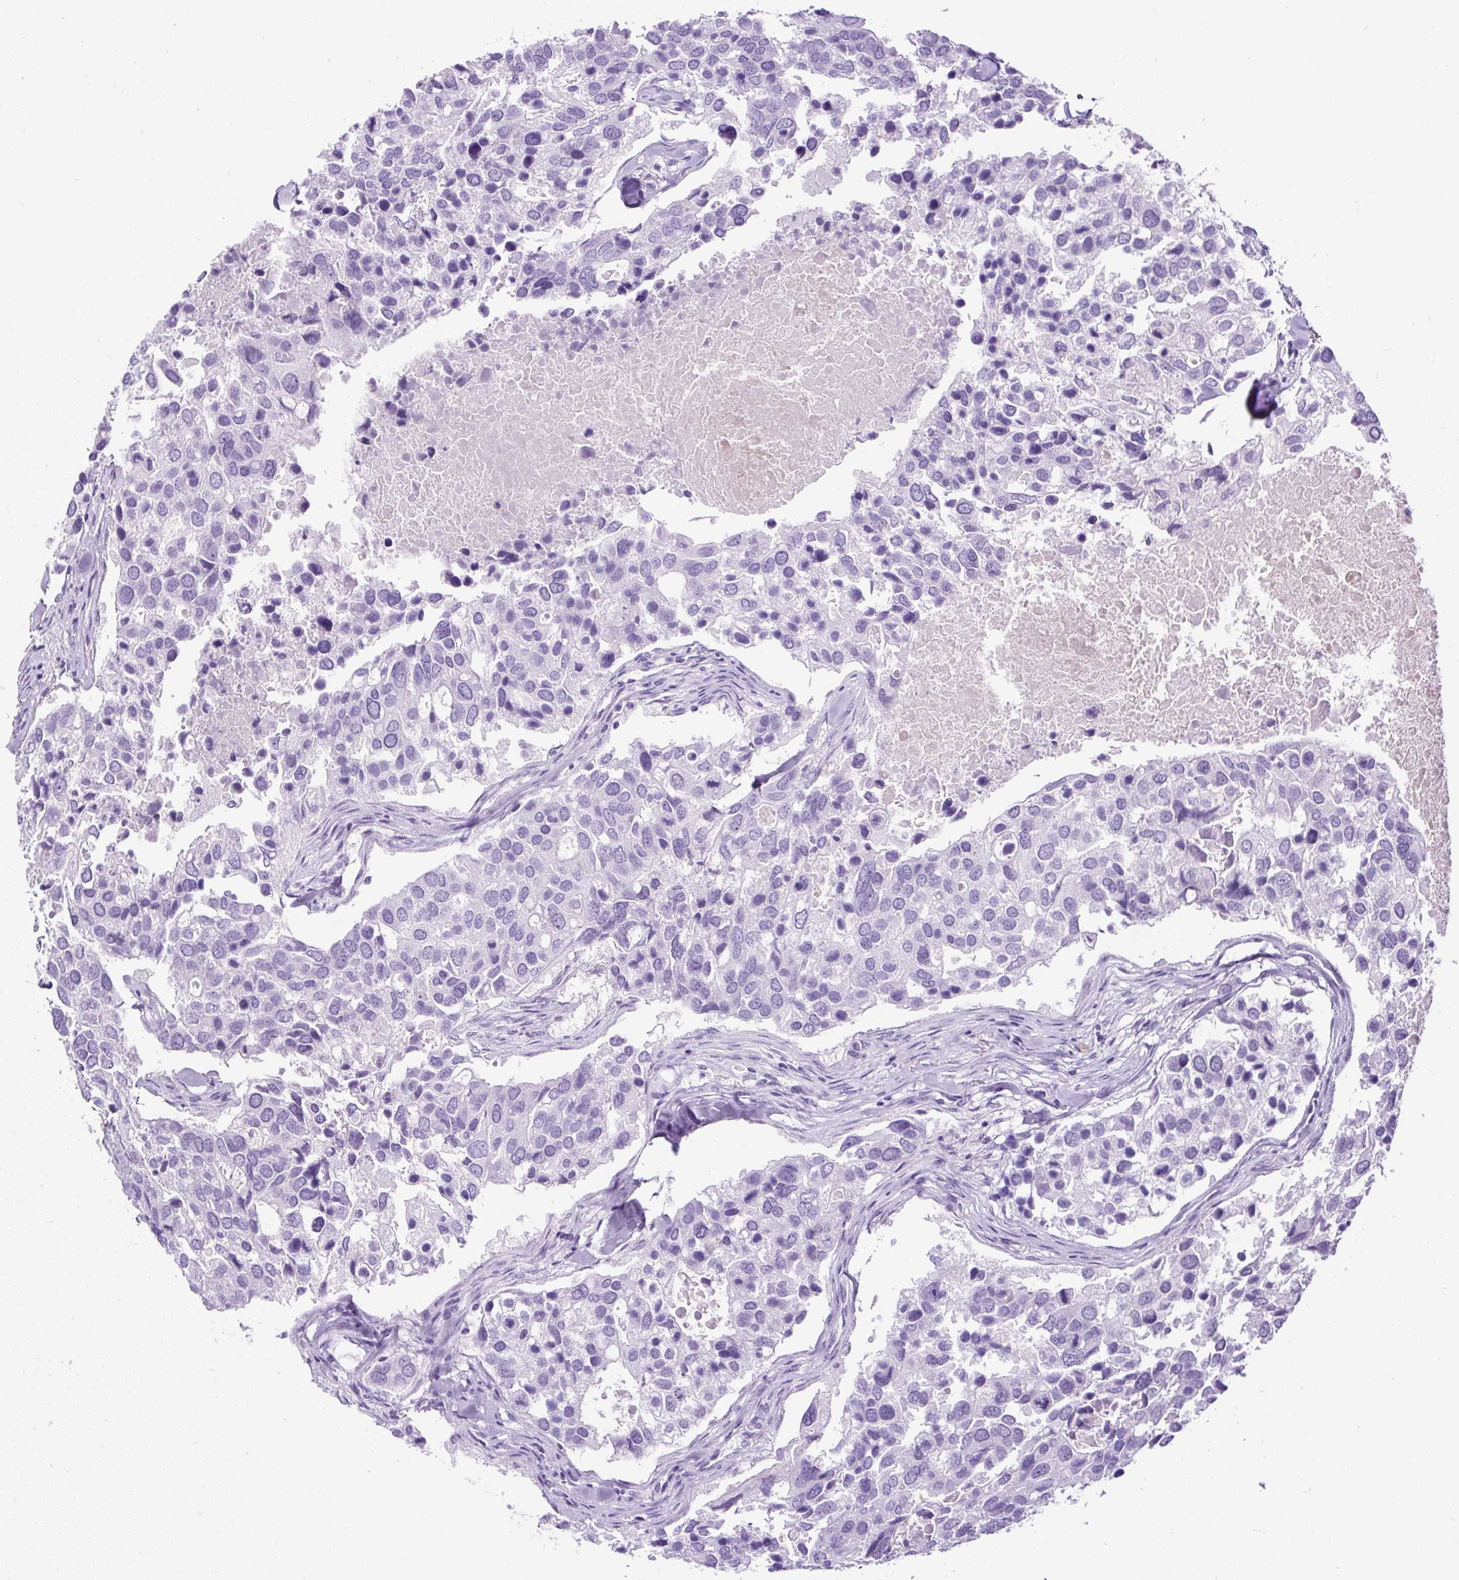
{"staining": {"intensity": "negative", "quantity": "none", "location": "none"}, "tissue": "breast cancer", "cell_type": "Tumor cells", "image_type": "cancer", "snomed": [{"axis": "morphology", "description": "Duct carcinoma"}, {"axis": "topography", "description": "Breast"}], "caption": "The immunohistochemistry (IHC) photomicrograph has no significant staining in tumor cells of breast infiltrating ductal carcinoma tissue. (Stains: DAB immunohistochemistry (IHC) with hematoxylin counter stain, Microscopy: brightfield microscopy at high magnification).", "gene": "PDIA2", "patient": {"sex": "female", "age": 83}}